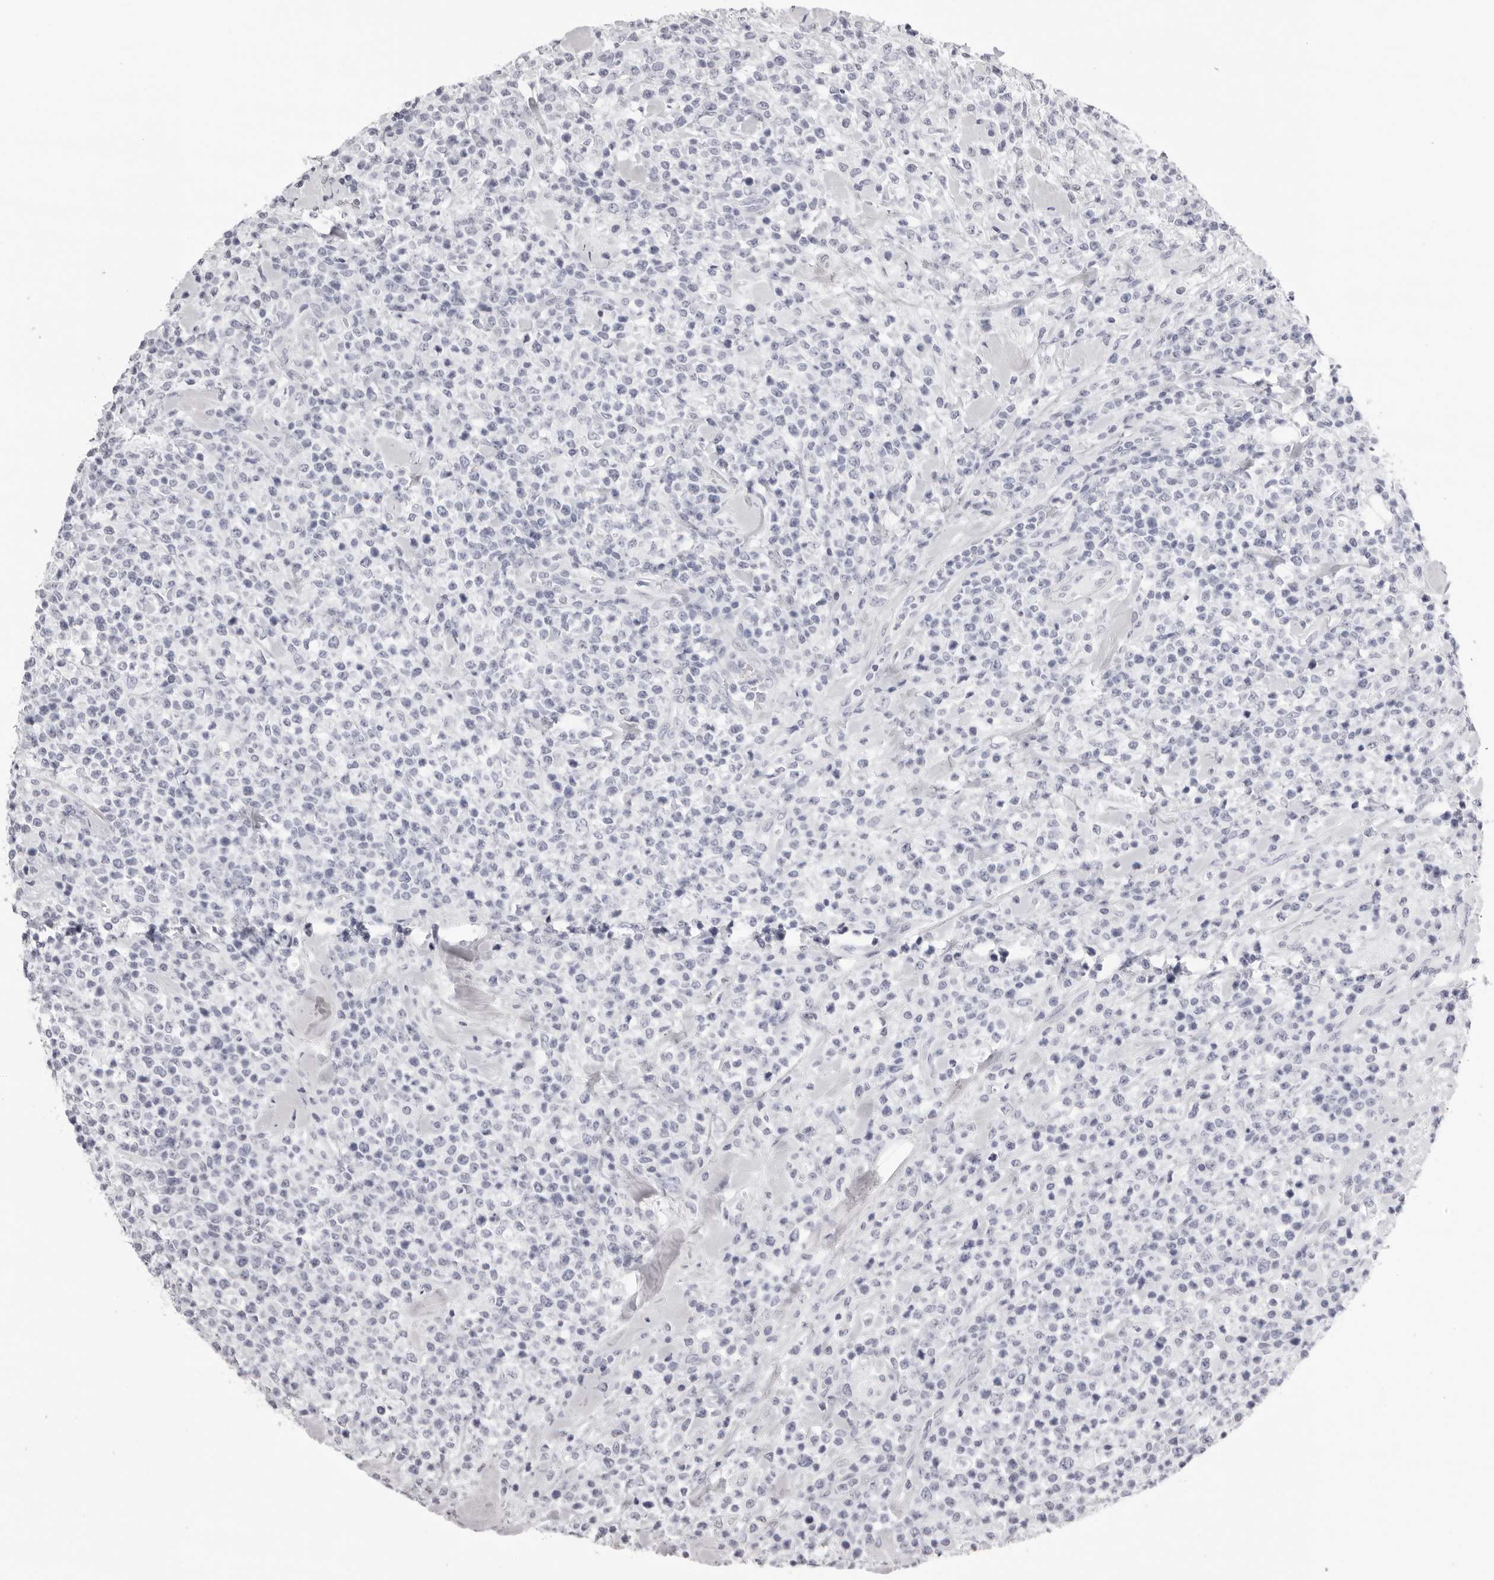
{"staining": {"intensity": "negative", "quantity": "none", "location": "none"}, "tissue": "lymphoma", "cell_type": "Tumor cells", "image_type": "cancer", "snomed": [{"axis": "morphology", "description": "Malignant lymphoma, non-Hodgkin's type, High grade"}, {"axis": "topography", "description": "Colon"}], "caption": "High magnification brightfield microscopy of lymphoma stained with DAB (3,3'-diaminobenzidine) (brown) and counterstained with hematoxylin (blue): tumor cells show no significant positivity.", "gene": "RHO", "patient": {"sex": "female", "age": 53}}